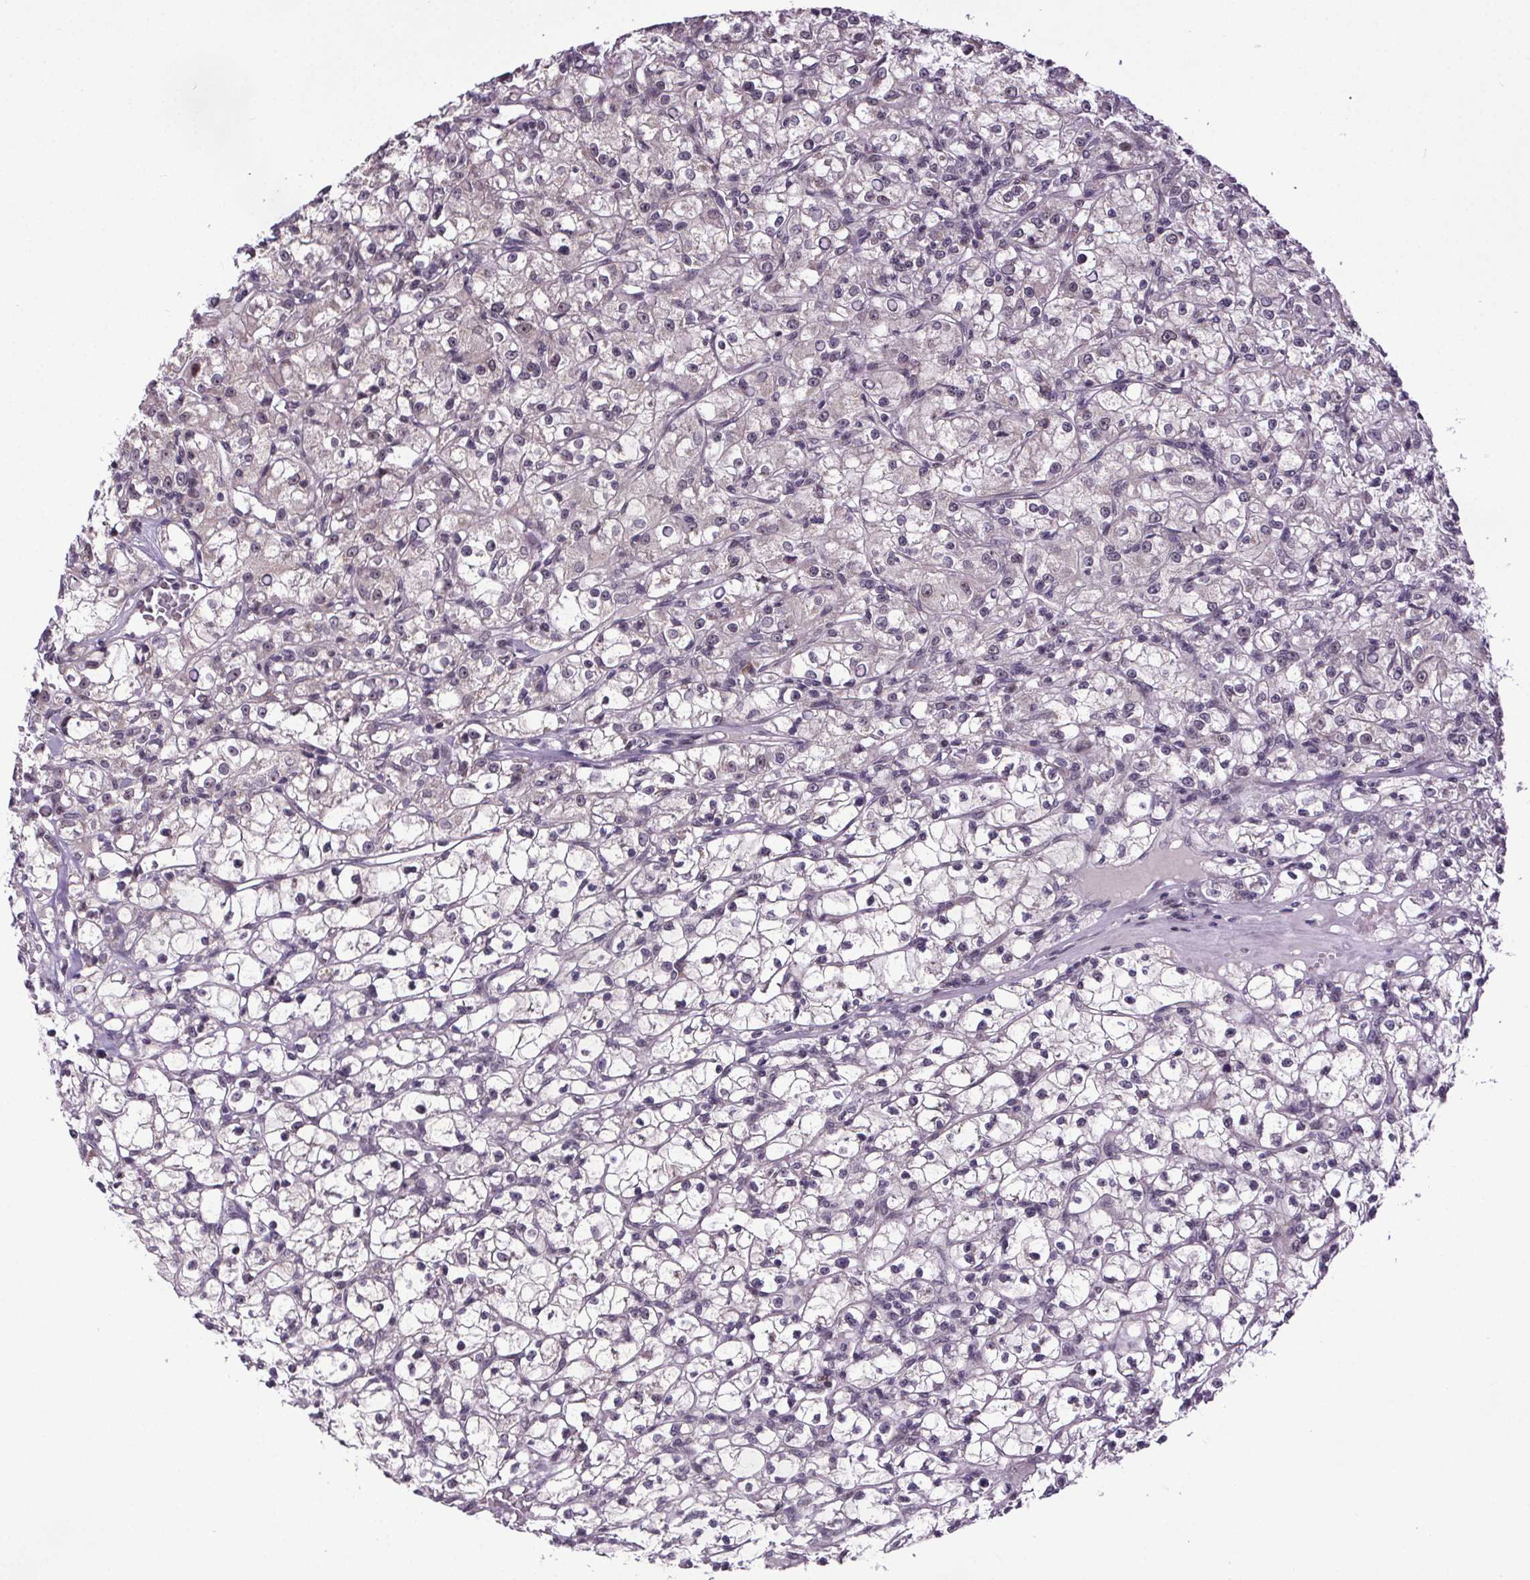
{"staining": {"intensity": "negative", "quantity": "none", "location": "none"}, "tissue": "renal cancer", "cell_type": "Tumor cells", "image_type": "cancer", "snomed": [{"axis": "morphology", "description": "Adenocarcinoma, NOS"}, {"axis": "topography", "description": "Kidney"}], "caption": "A histopathology image of human renal cancer (adenocarcinoma) is negative for staining in tumor cells.", "gene": "ATMIN", "patient": {"sex": "female", "age": 59}}